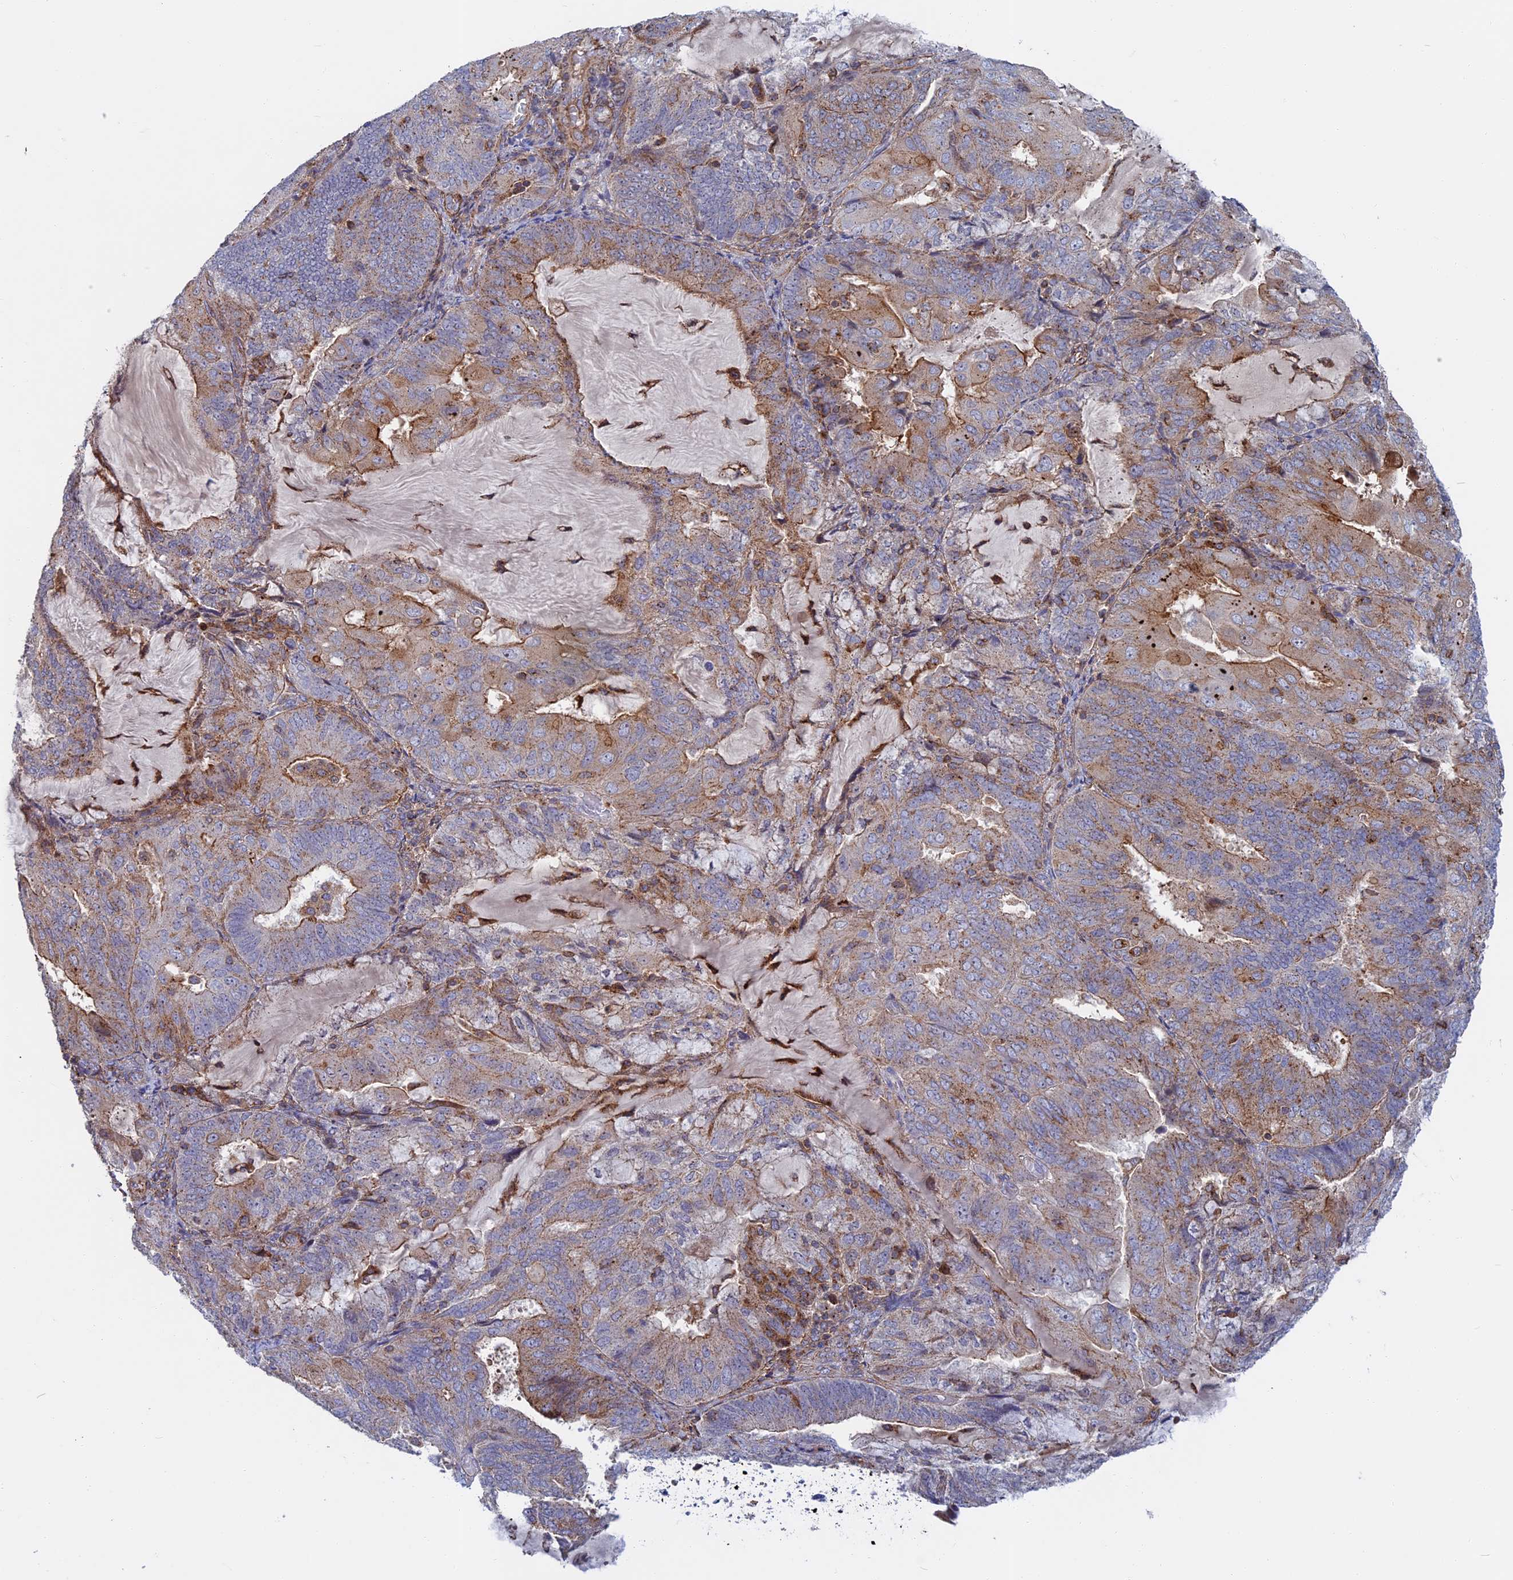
{"staining": {"intensity": "weak", "quantity": "25%-75%", "location": "cytoplasmic/membranous"}, "tissue": "endometrial cancer", "cell_type": "Tumor cells", "image_type": "cancer", "snomed": [{"axis": "morphology", "description": "Adenocarcinoma, NOS"}, {"axis": "topography", "description": "Endometrium"}], "caption": "Immunohistochemical staining of human endometrial cancer displays low levels of weak cytoplasmic/membranous positivity in approximately 25%-75% of tumor cells.", "gene": "LYPD5", "patient": {"sex": "female", "age": 81}}